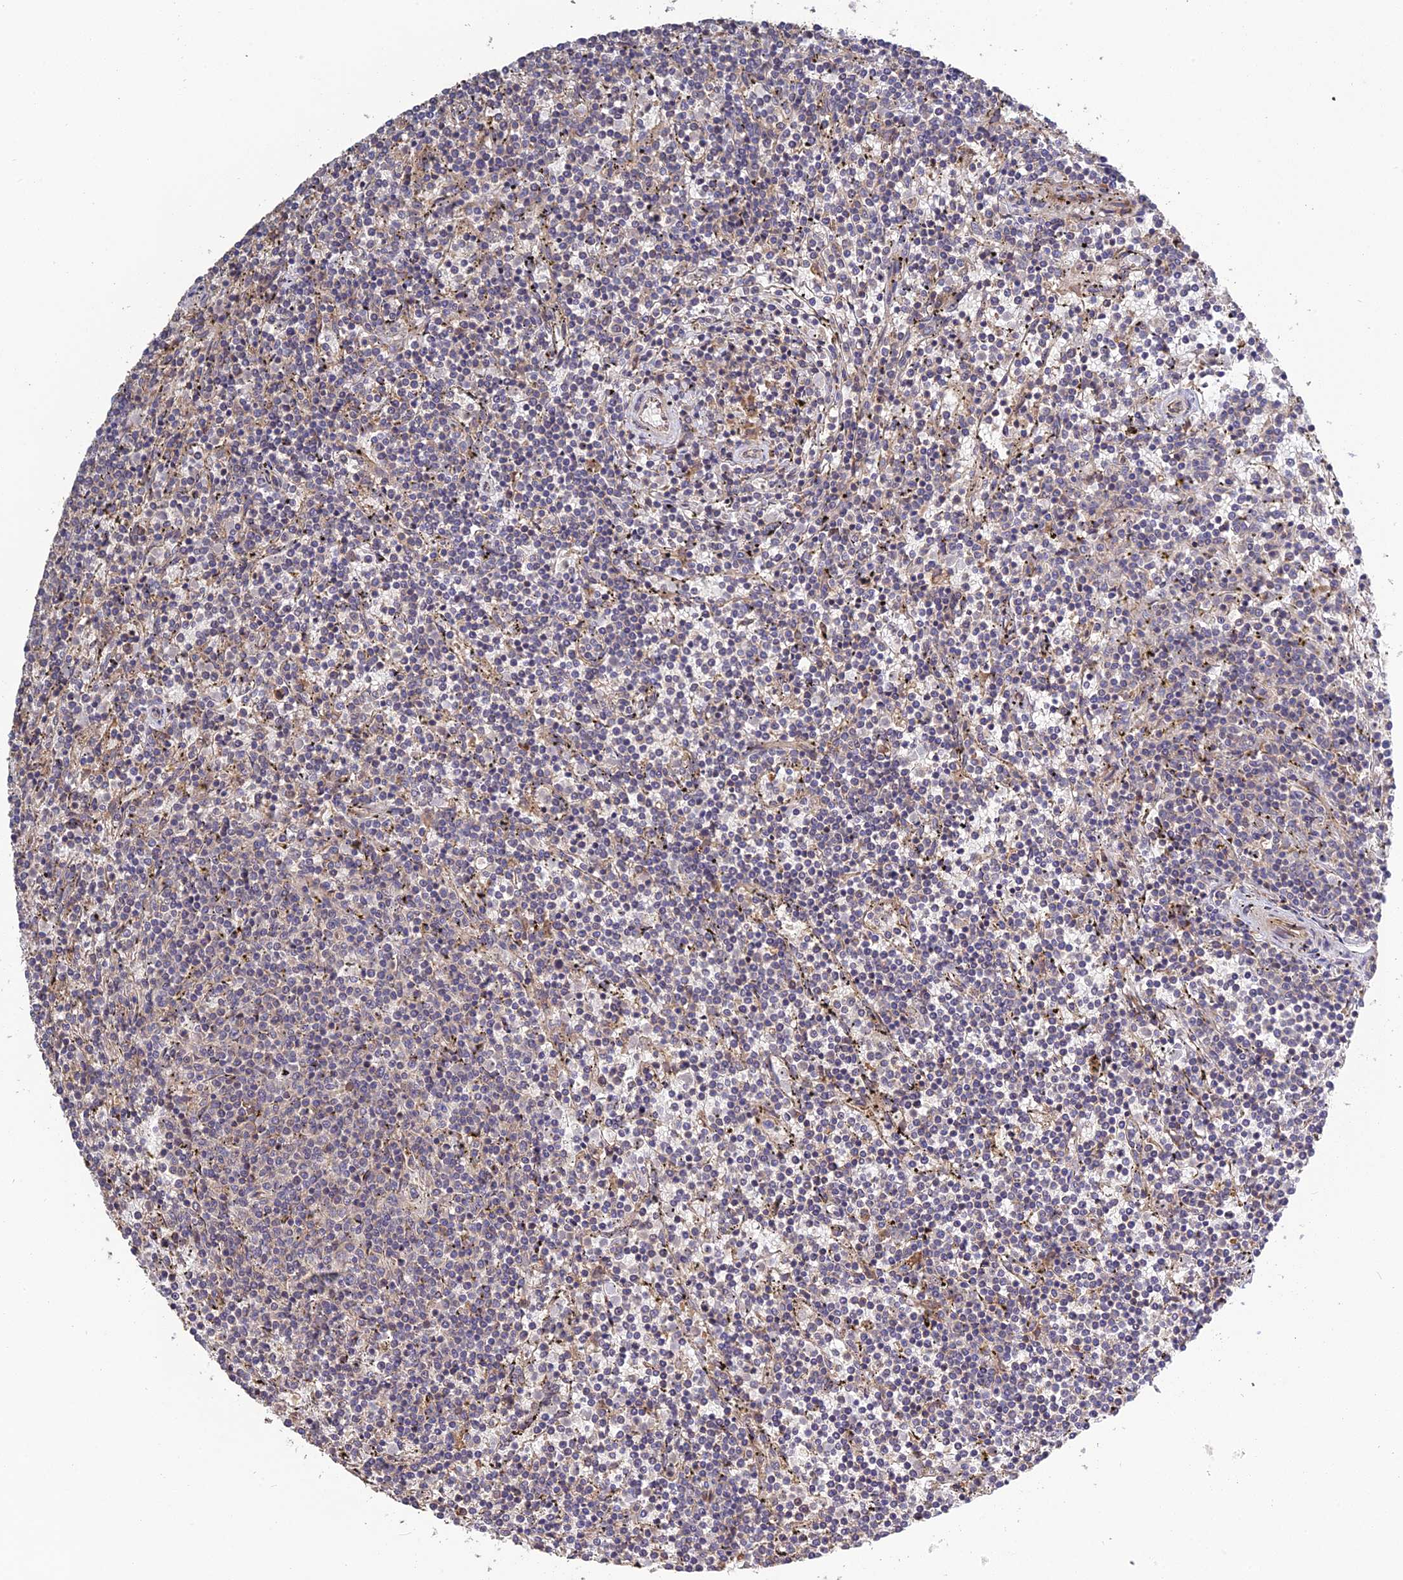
{"staining": {"intensity": "negative", "quantity": "none", "location": "none"}, "tissue": "lymphoma", "cell_type": "Tumor cells", "image_type": "cancer", "snomed": [{"axis": "morphology", "description": "Malignant lymphoma, non-Hodgkin's type, Low grade"}, {"axis": "topography", "description": "Spleen"}], "caption": "Lymphoma stained for a protein using IHC demonstrates no staining tumor cells.", "gene": "ARHGAP40", "patient": {"sex": "female", "age": 50}}